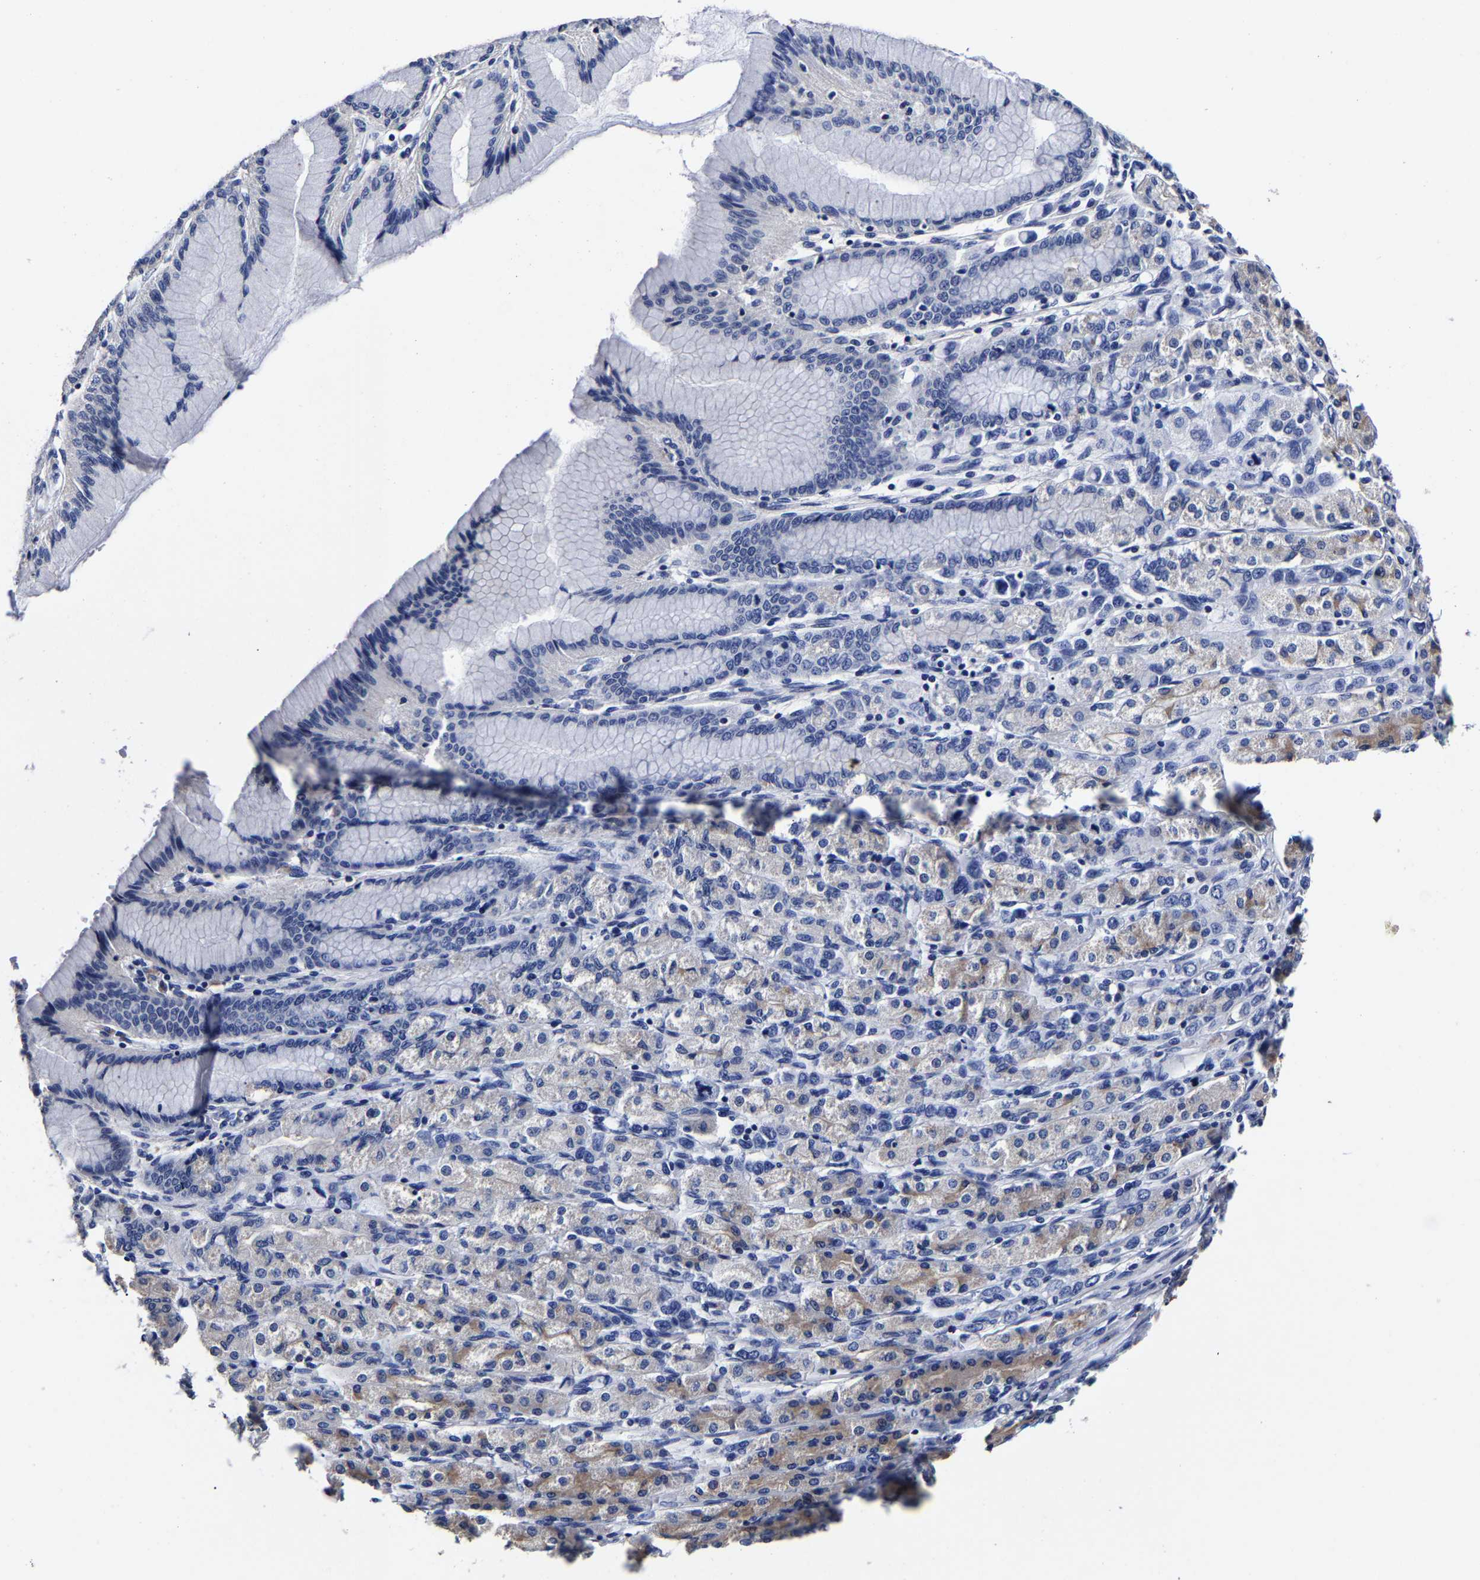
{"staining": {"intensity": "weak", "quantity": "<25%", "location": "cytoplasmic/membranous"}, "tissue": "stomach cancer", "cell_type": "Tumor cells", "image_type": "cancer", "snomed": [{"axis": "morphology", "description": "Adenocarcinoma, NOS"}, {"axis": "topography", "description": "Stomach"}], "caption": "Tumor cells are negative for protein expression in human adenocarcinoma (stomach).", "gene": "AKAP4", "patient": {"sex": "female", "age": 65}}